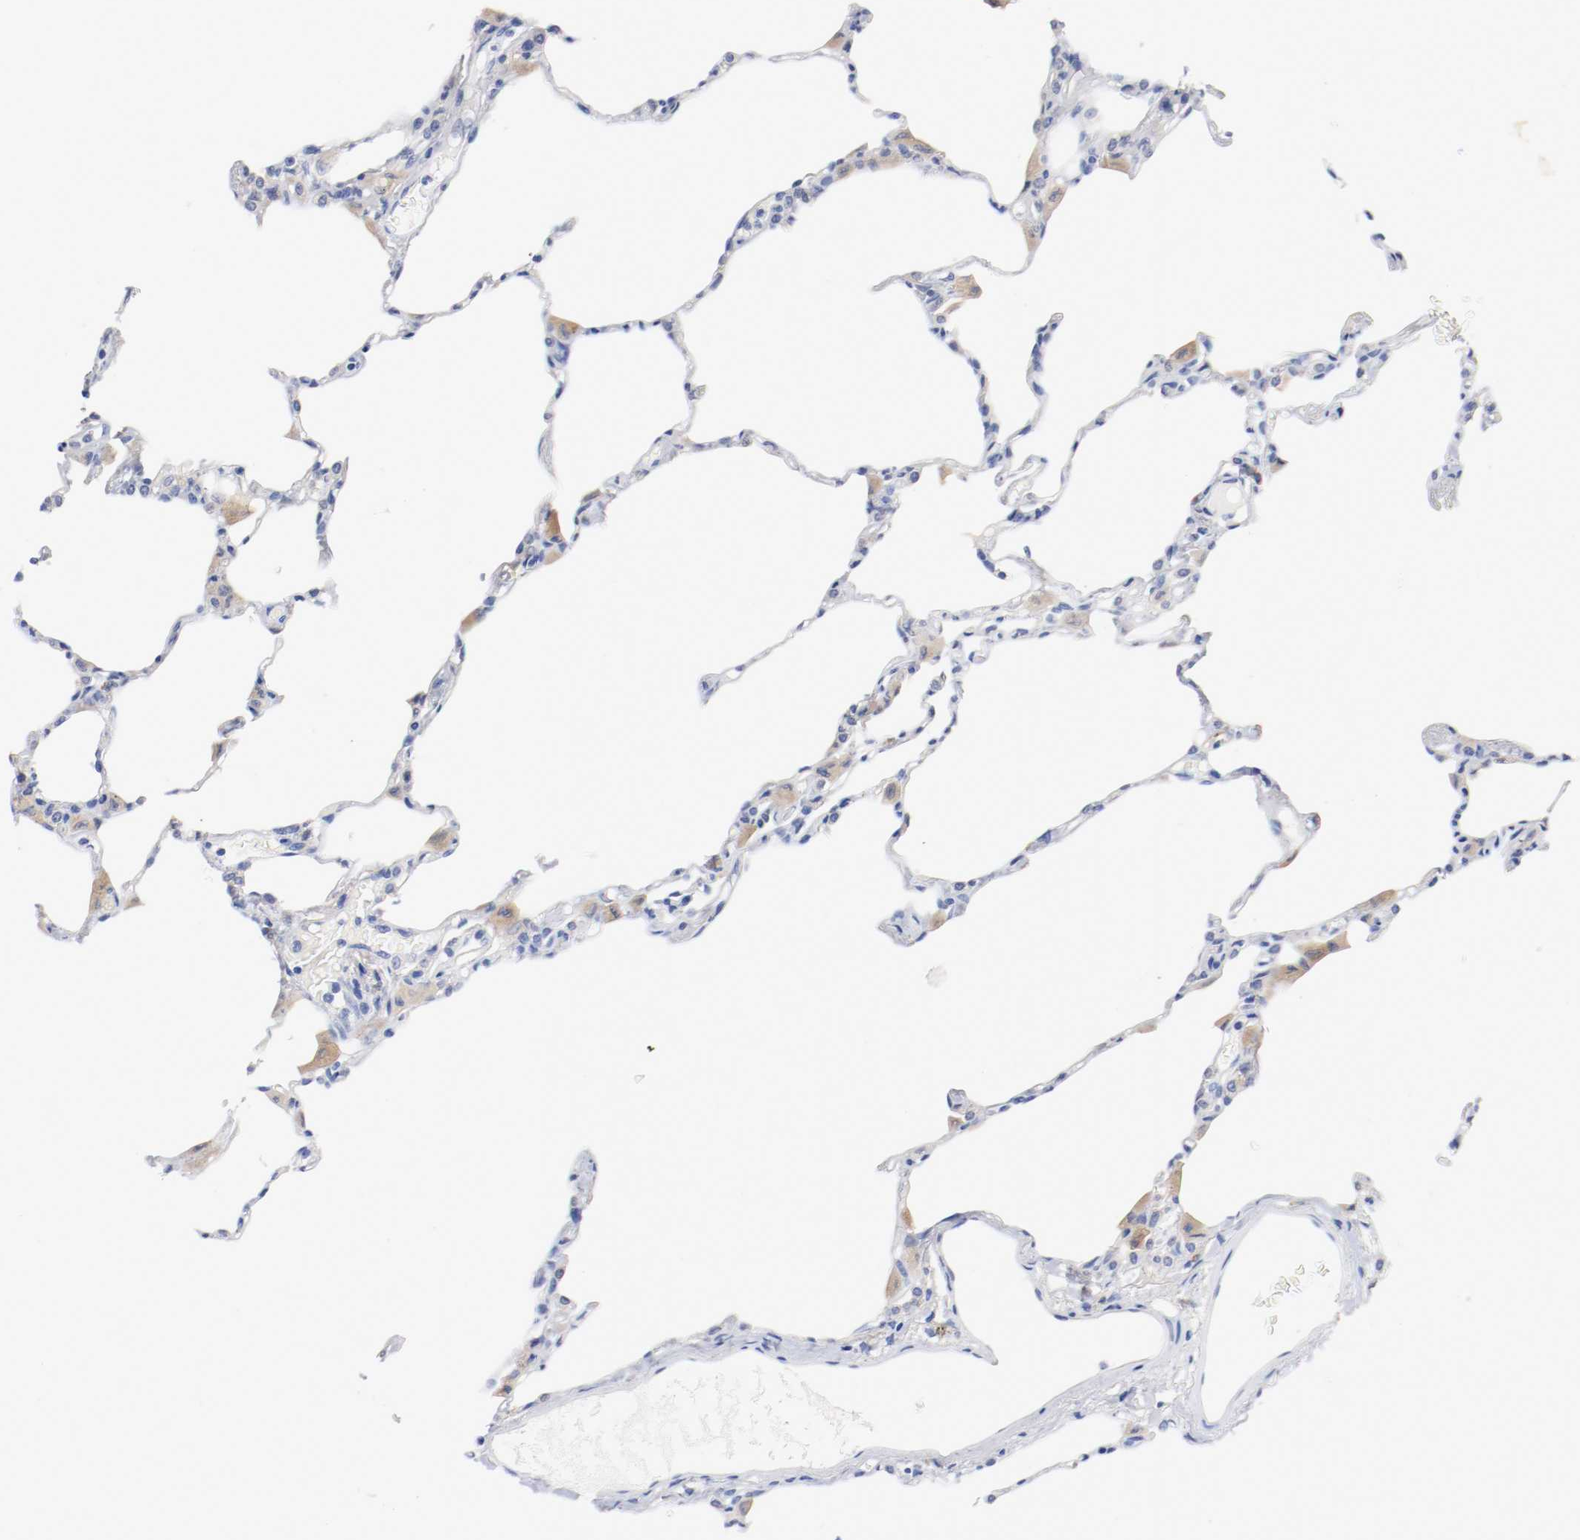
{"staining": {"intensity": "negative", "quantity": "none", "location": "none"}, "tissue": "lung", "cell_type": "Alveolar cells", "image_type": "normal", "snomed": [{"axis": "morphology", "description": "Normal tissue, NOS"}, {"axis": "topography", "description": "Lung"}], "caption": "High power microscopy micrograph of an IHC micrograph of unremarkable lung, revealing no significant staining in alveolar cells. The staining was performed using DAB (3,3'-diaminobenzidine) to visualize the protein expression in brown, while the nuclei were stained in blue with hematoxylin (Magnification: 20x).", "gene": "FGFBP1", "patient": {"sex": "female", "age": 49}}